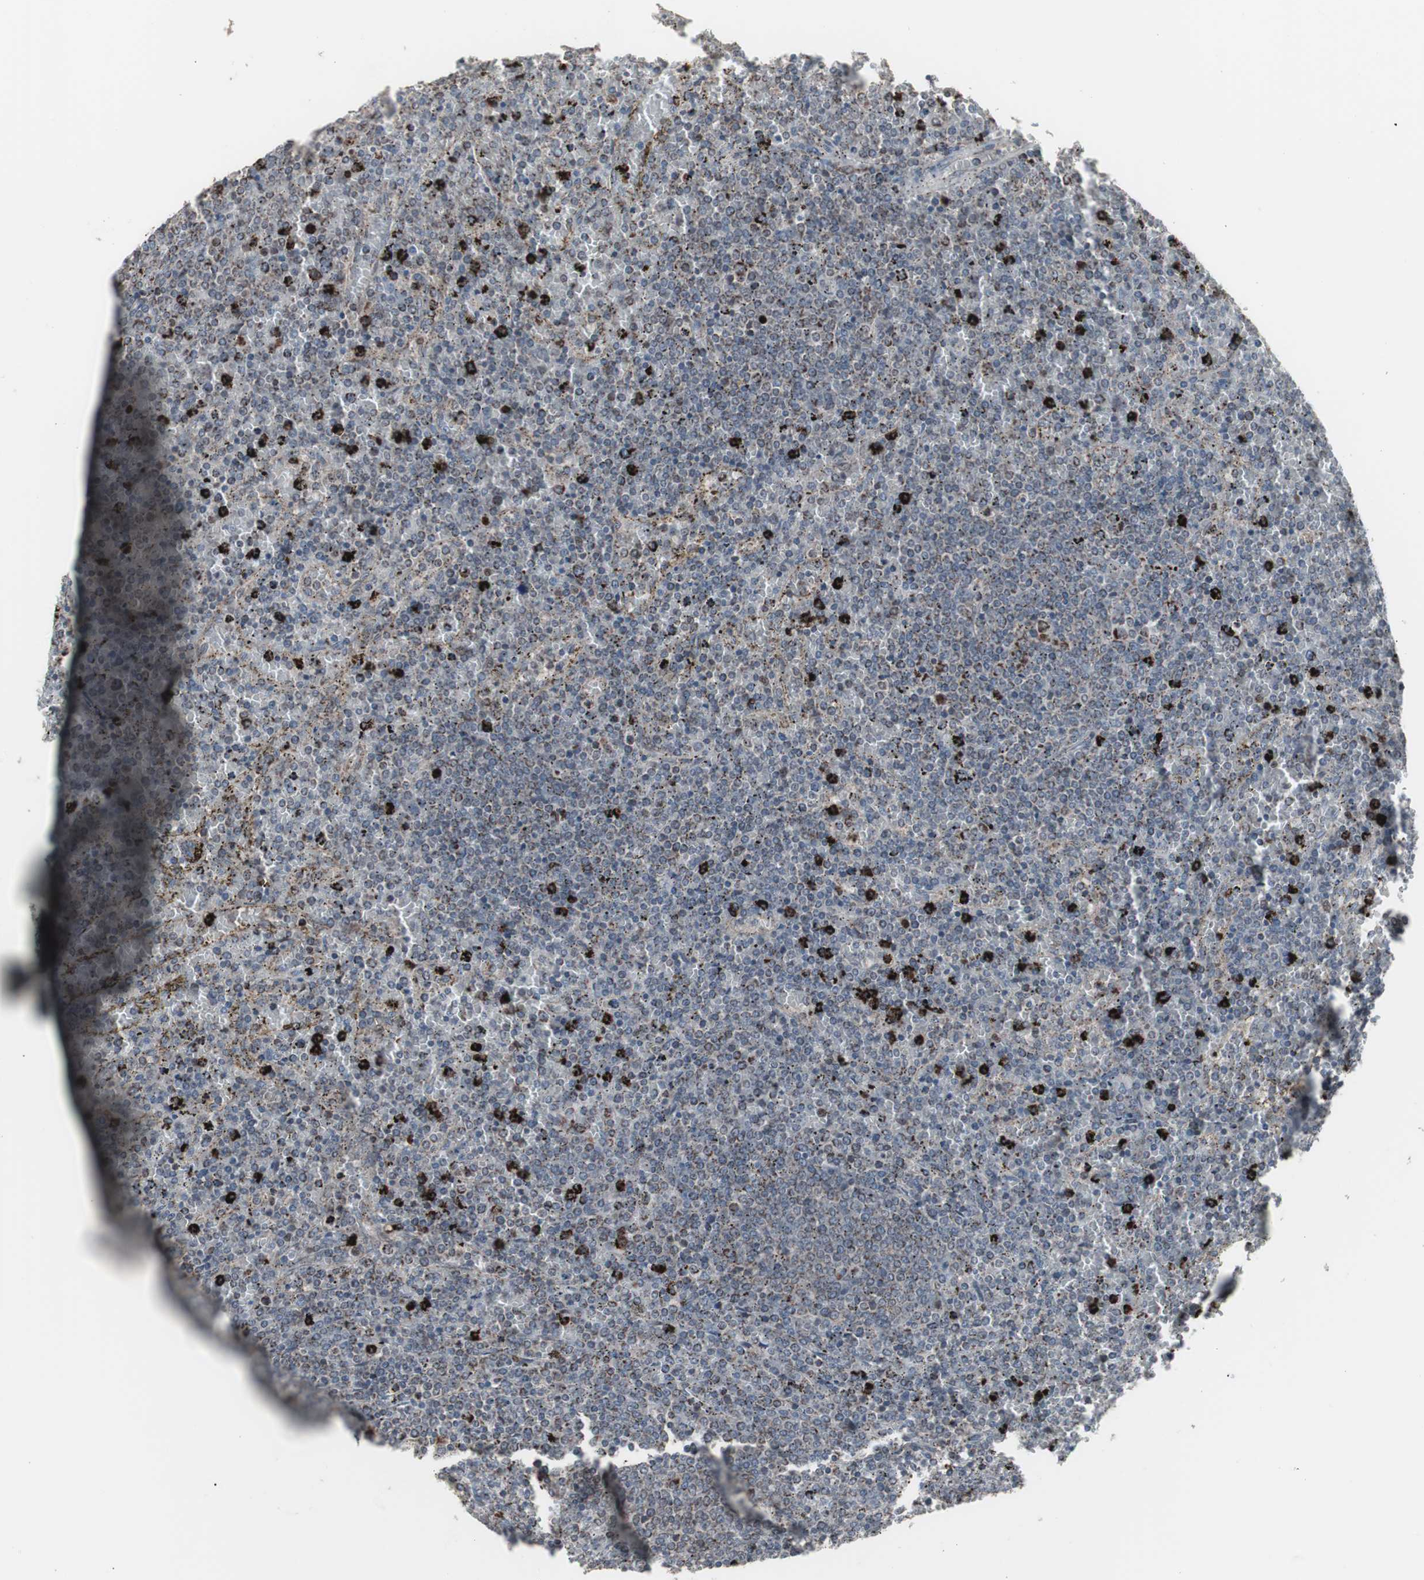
{"staining": {"intensity": "moderate", "quantity": "25%-75%", "location": "cytoplasmic/membranous"}, "tissue": "lymphoma", "cell_type": "Tumor cells", "image_type": "cancer", "snomed": [{"axis": "morphology", "description": "Malignant lymphoma, non-Hodgkin's type, Low grade"}, {"axis": "topography", "description": "Spleen"}], "caption": "Moderate cytoplasmic/membranous expression is appreciated in approximately 25%-75% of tumor cells in lymphoma.", "gene": "RXRA", "patient": {"sex": "female", "age": 77}}